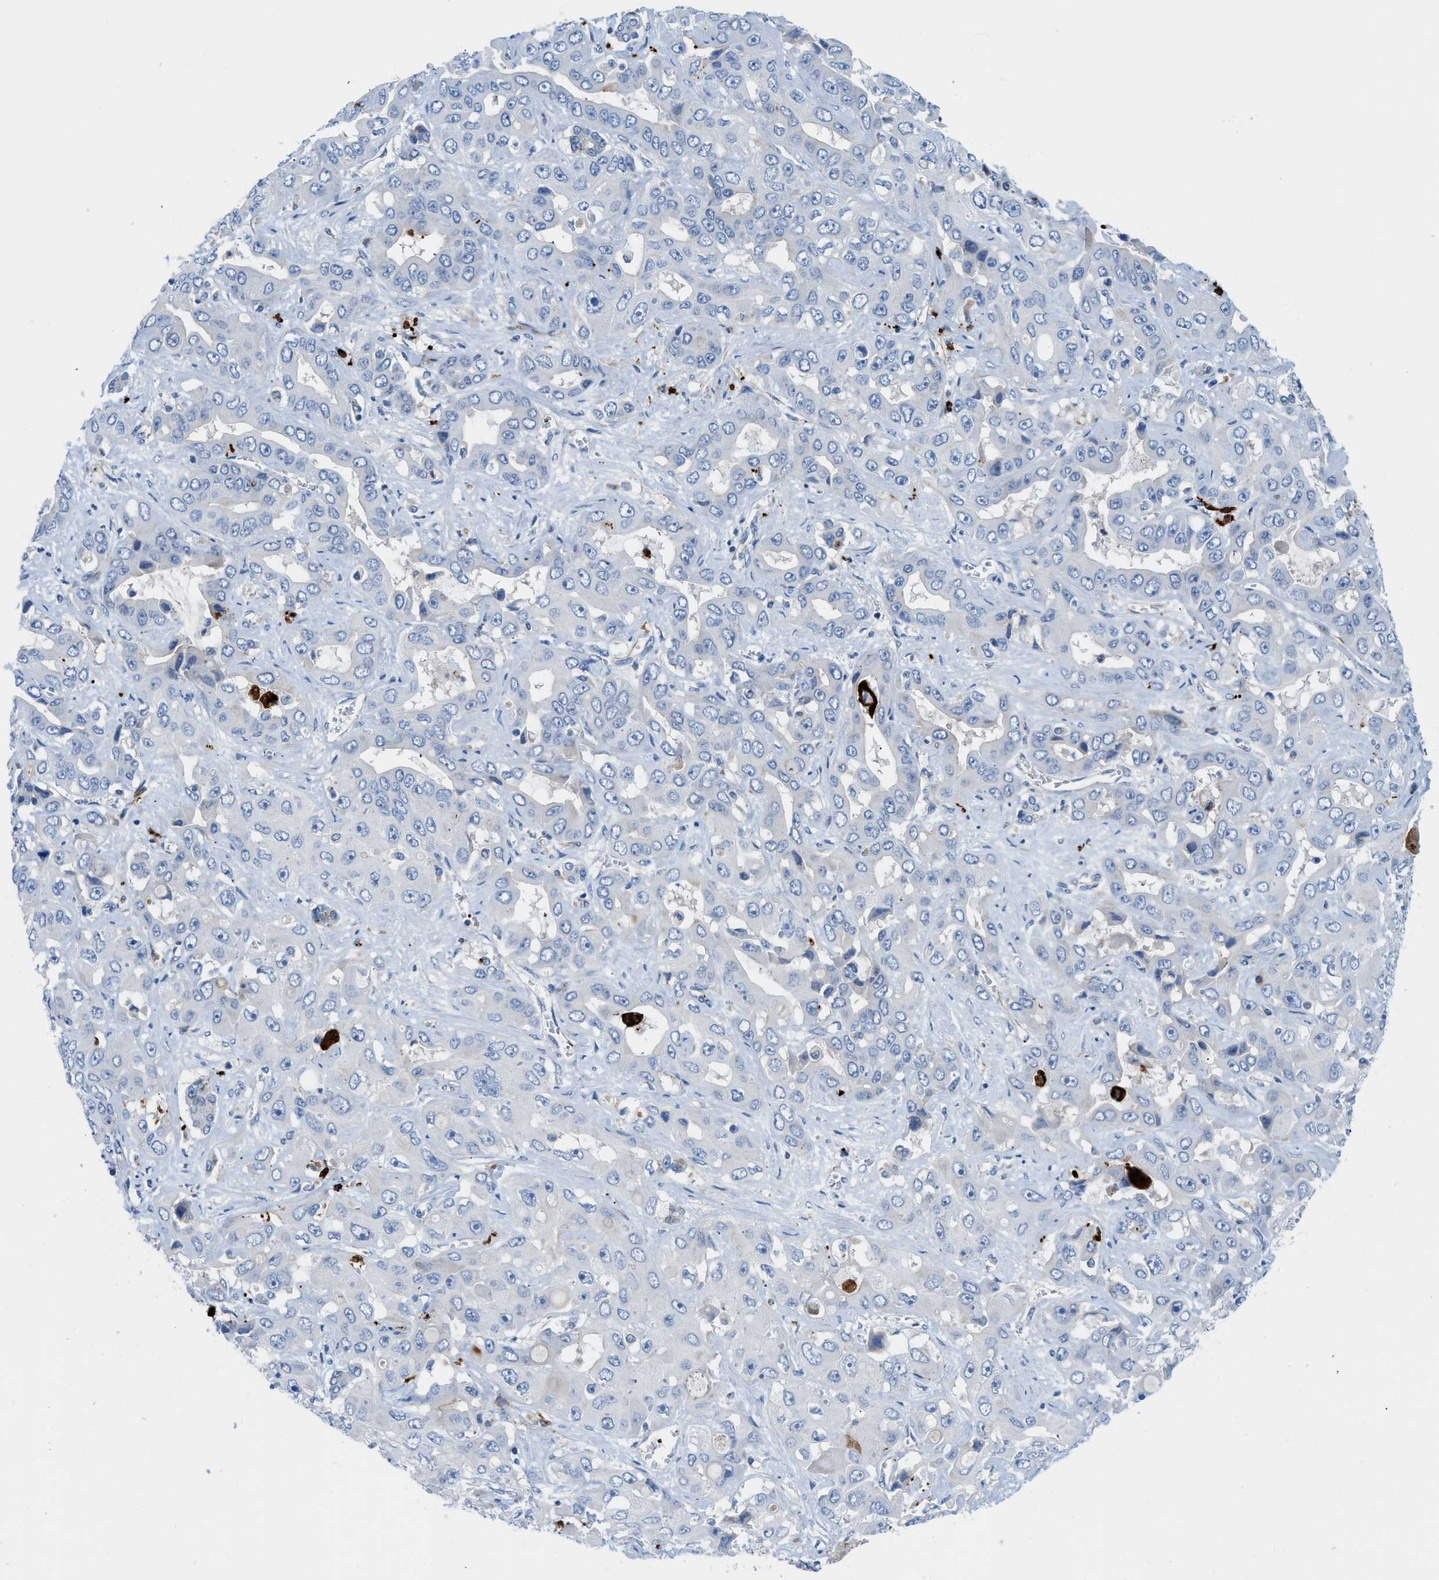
{"staining": {"intensity": "negative", "quantity": "none", "location": "none"}, "tissue": "liver cancer", "cell_type": "Tumor cells", "image_type": "cancer", "snomed": [{"axis": "morphology", "description": "Cholangiocarcinoma"}, {"axis": "topography", "description": "Liver"}], "caption": "Immunohistochemistry of liver cancer exhibits no expression in tumor cells.", "gene": "XCR1", "patient": {"sex": "female", "age": 52}}